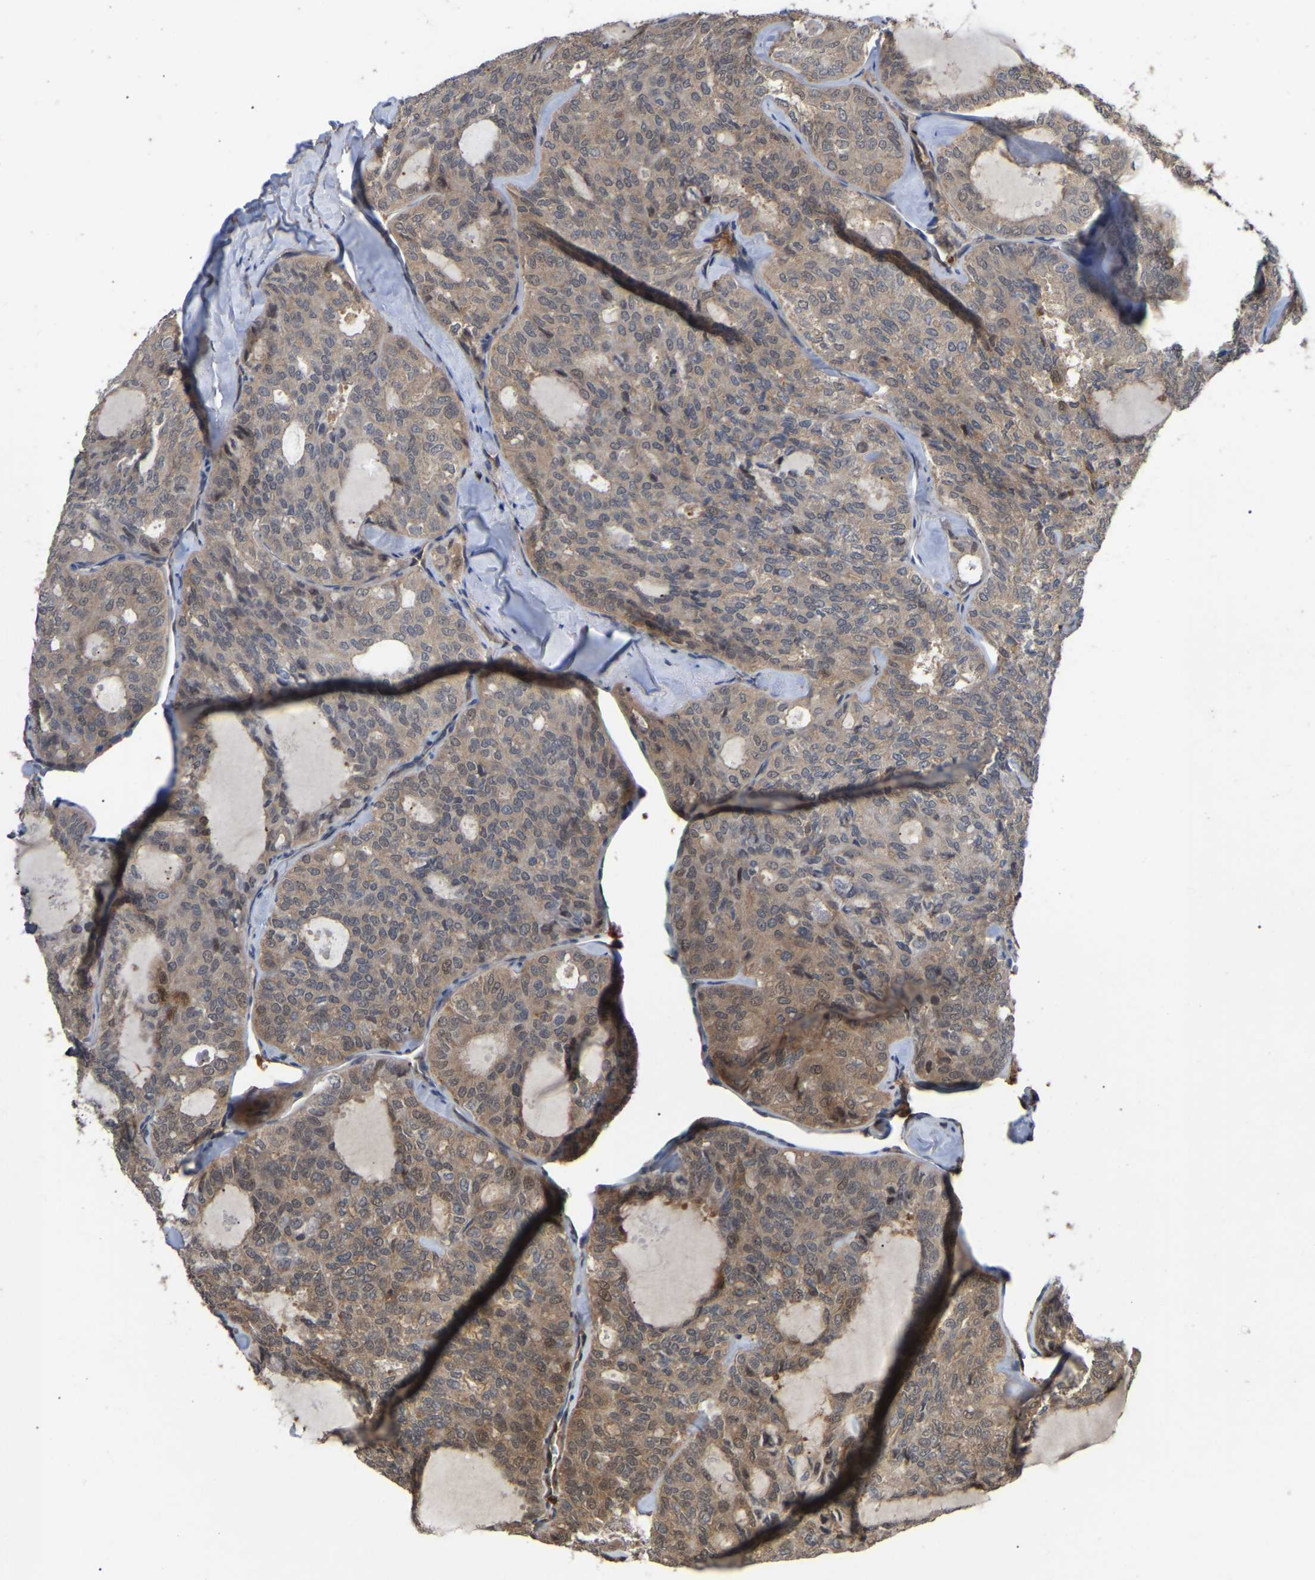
{"staining": {"intensity": "weak", "quantity": "25%-75%", "location": "cytoplasmic/membranous"}, "tissue": "thyroid cancer", "cell_type": "Tumor cells", "image_type": "cancer", "snomed": [{"axis": "morphology", "description": "Follicular adenoma carcinoma, NOS"}, {"axis": "topography", "description": "Thyroid gland"}], "caption": "This image shows thyroid cancer (follicular adenoma carcinoma) stained with IHC to label a protein in brown. The cytoplasmic/membranous of tumor cells show weak positivity for the protein. Nuclei are counter-stained blue.", "gene": "CIT", "patient": {"sex": "male", "age": 75}}